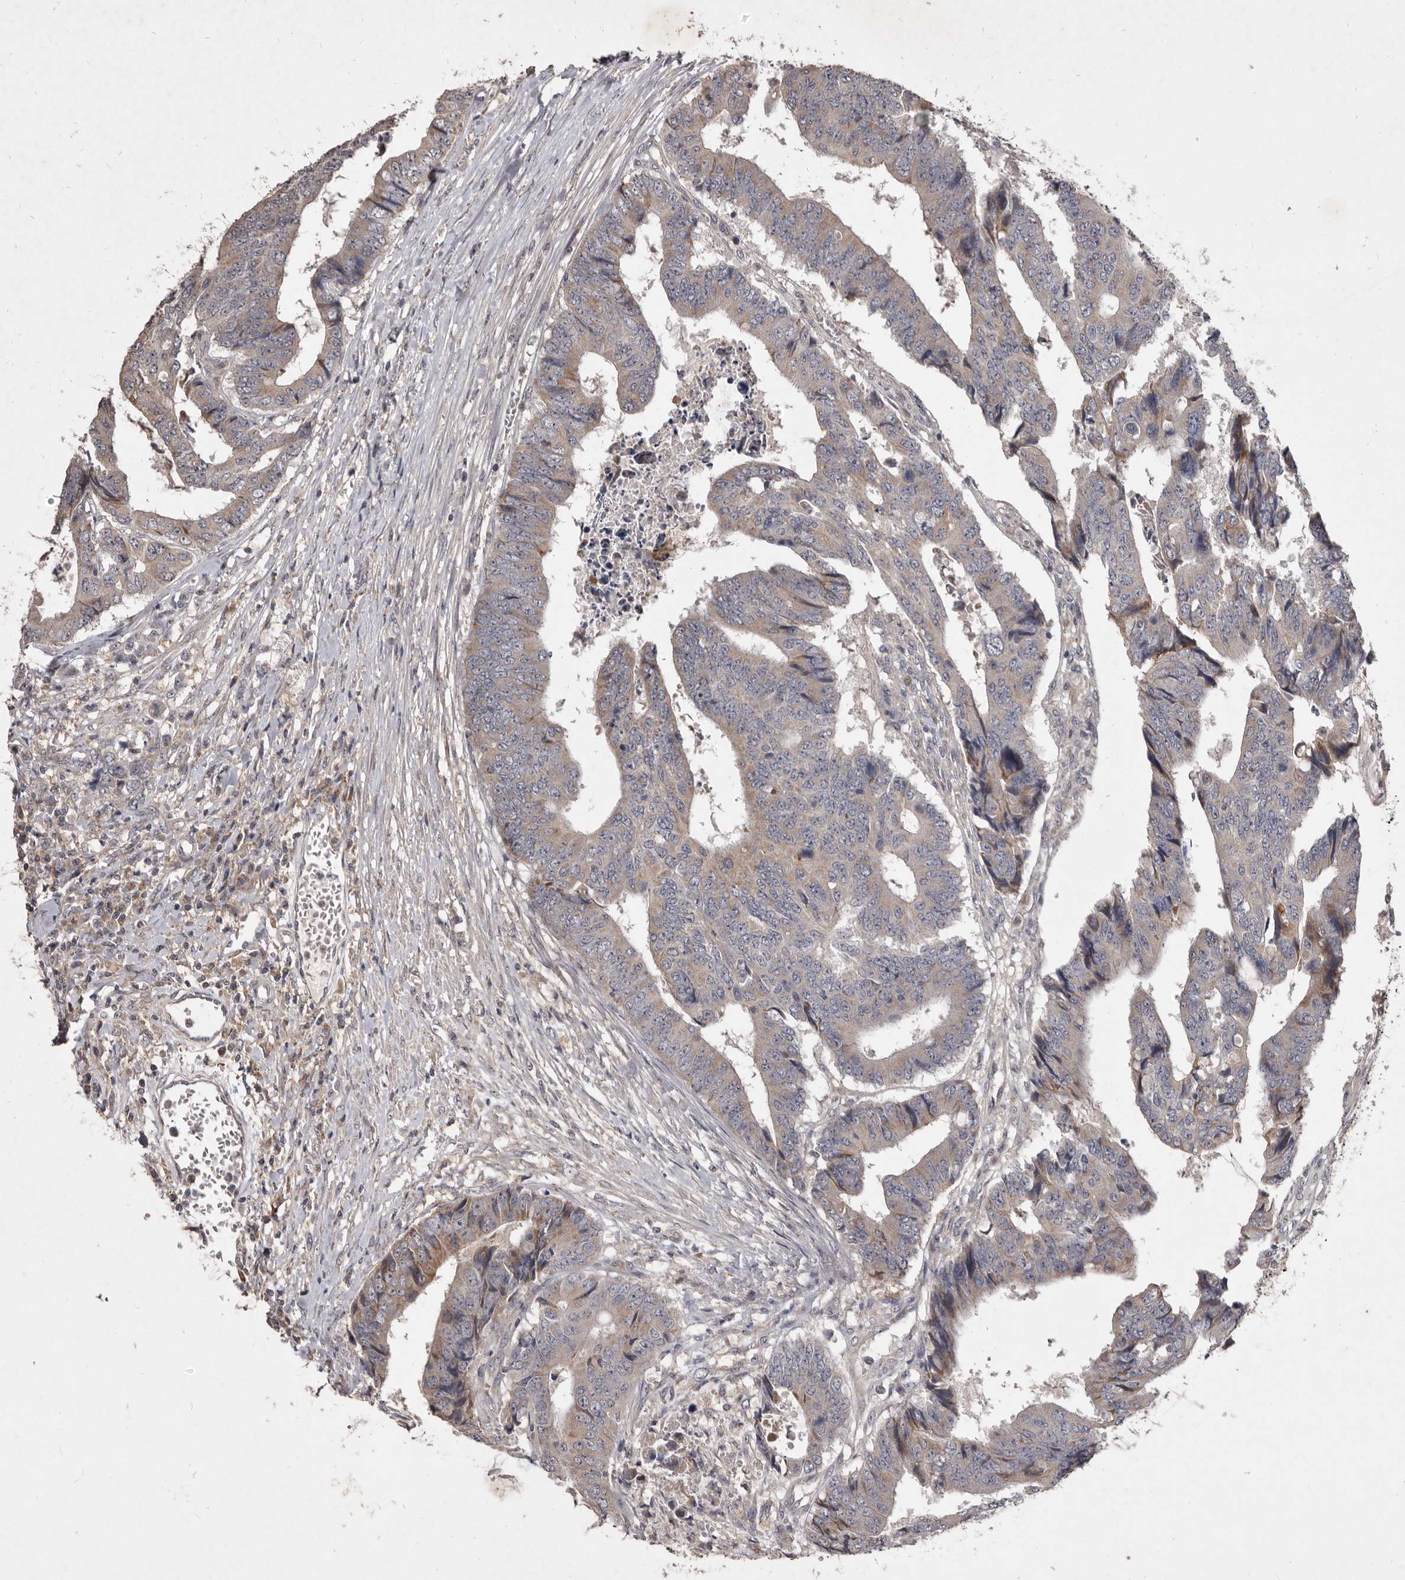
{"staining": {"intensity": "moderate", "quantity": "<25%", "location": "cytoplasmic/membranous"}, "tissue": "colorectal cancer", "cell_type": "Tumor cells", "image_type": "cancer", "snomed": [{"axis": "morphology", "description": "Adenocarcinoma, NOS"}, {"axis": "topography", "description": "Rectum"}], "caption": "Colorectal cancer stained with immunohistochemistry reveals moderate cytoplasmic/membranous expression in approximately <25% of tumor cells.", "gene": "FLAD1", "patient": {"sex": "male", "age": 84}}